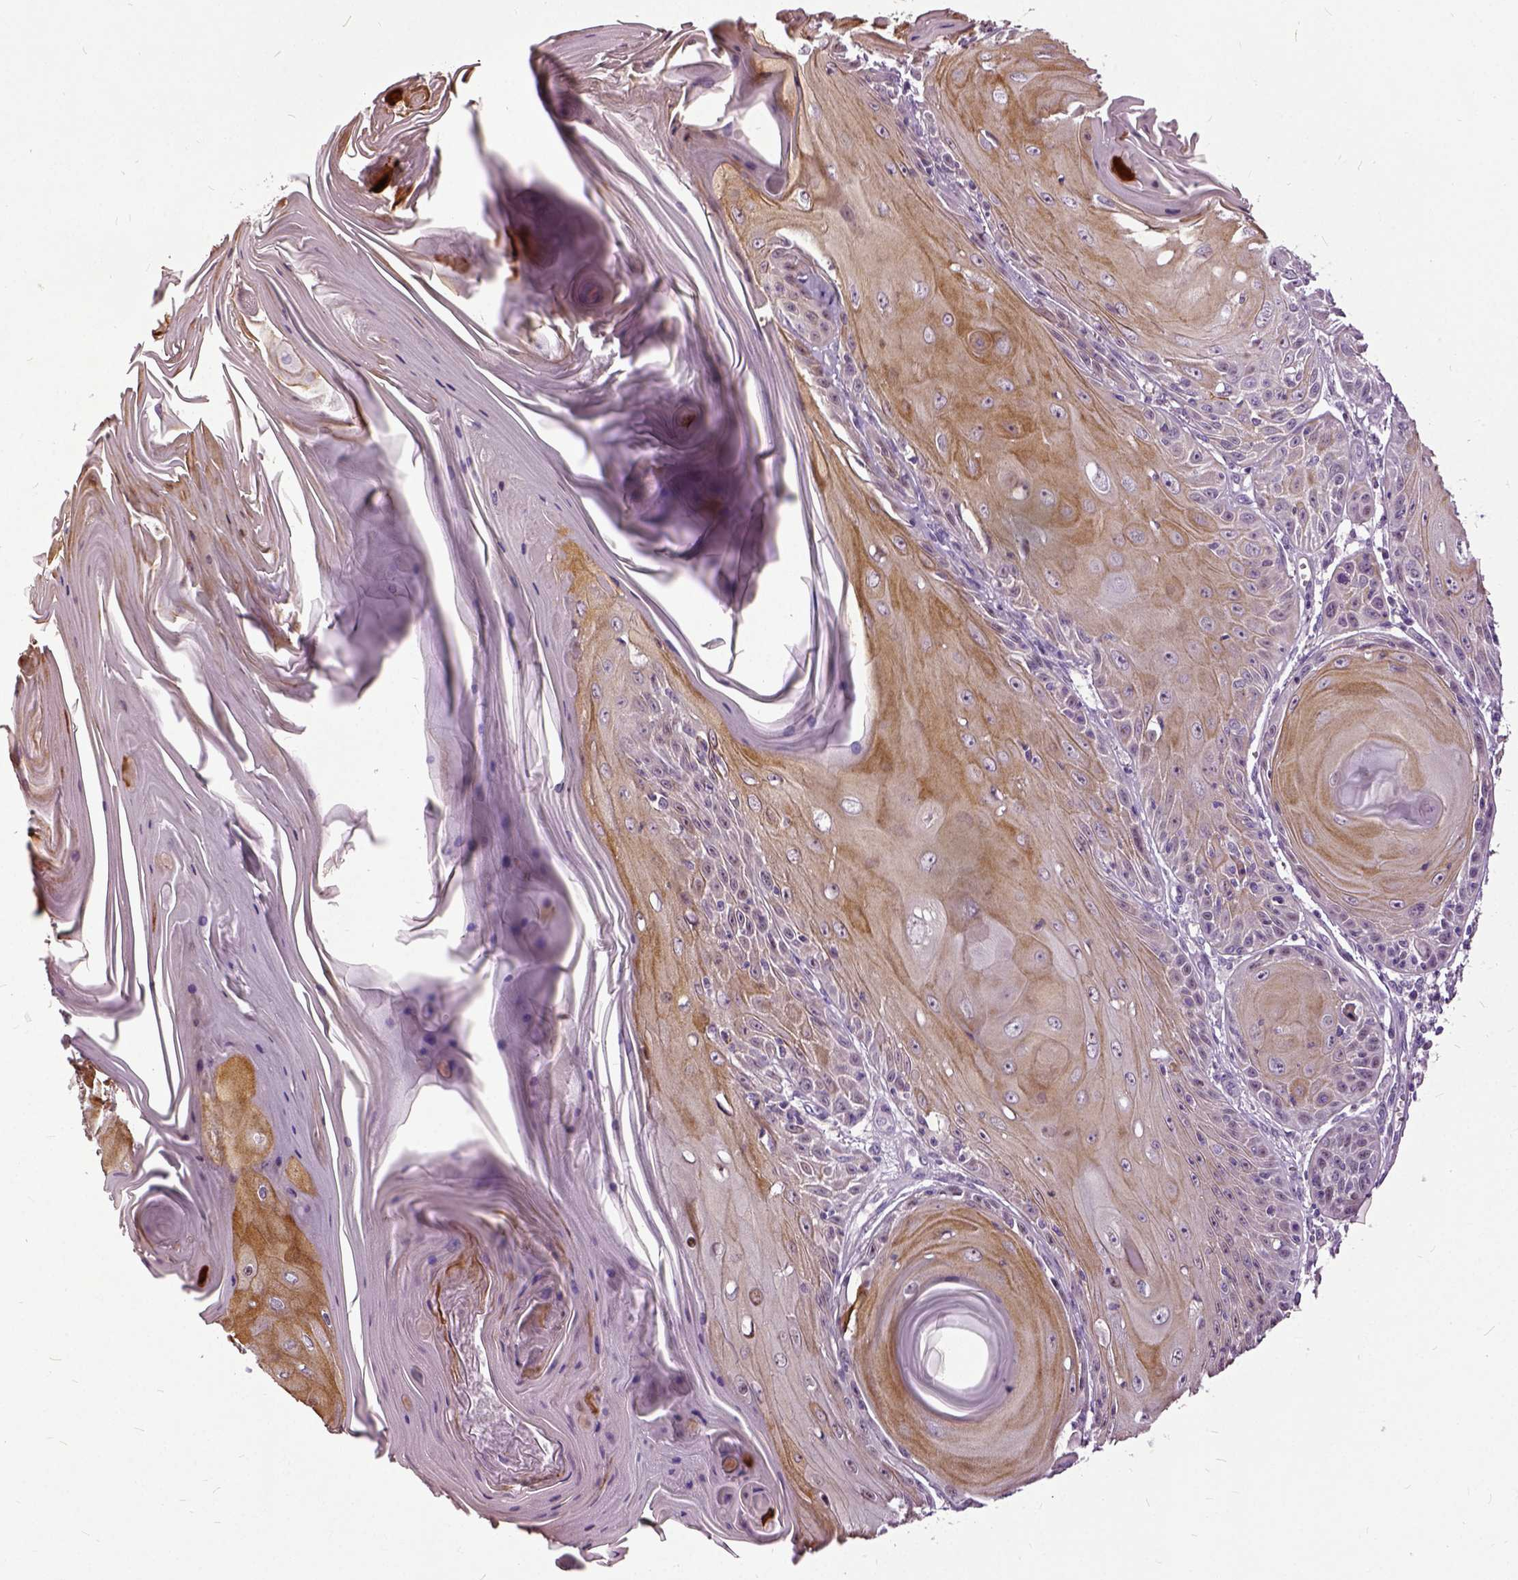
{"staining": {"intensity": "weak", "quantity": "25%-75%", "location": "cytoplasmic/membranous"}, "tissue": "skin cancer", "cell_type": "Tumor cells", "image_type": "cancer", "snomed": [{"axis": "morphology", "description": "Squamous cell carcinoma, NOS"}, {"axis": "topography", "description": "Skin"}, {"axis": "topography", "description": "Vulva"}], "caption": "Skin cancer (squamous cell carcinoma) was stained to show a protein in brown. There is low levels of weak cytoplasmic/membranous expression in about 25%-75% of tumor cells.", "gene": "ILRUN", "patient": {"sex": "female", "age": 85}}